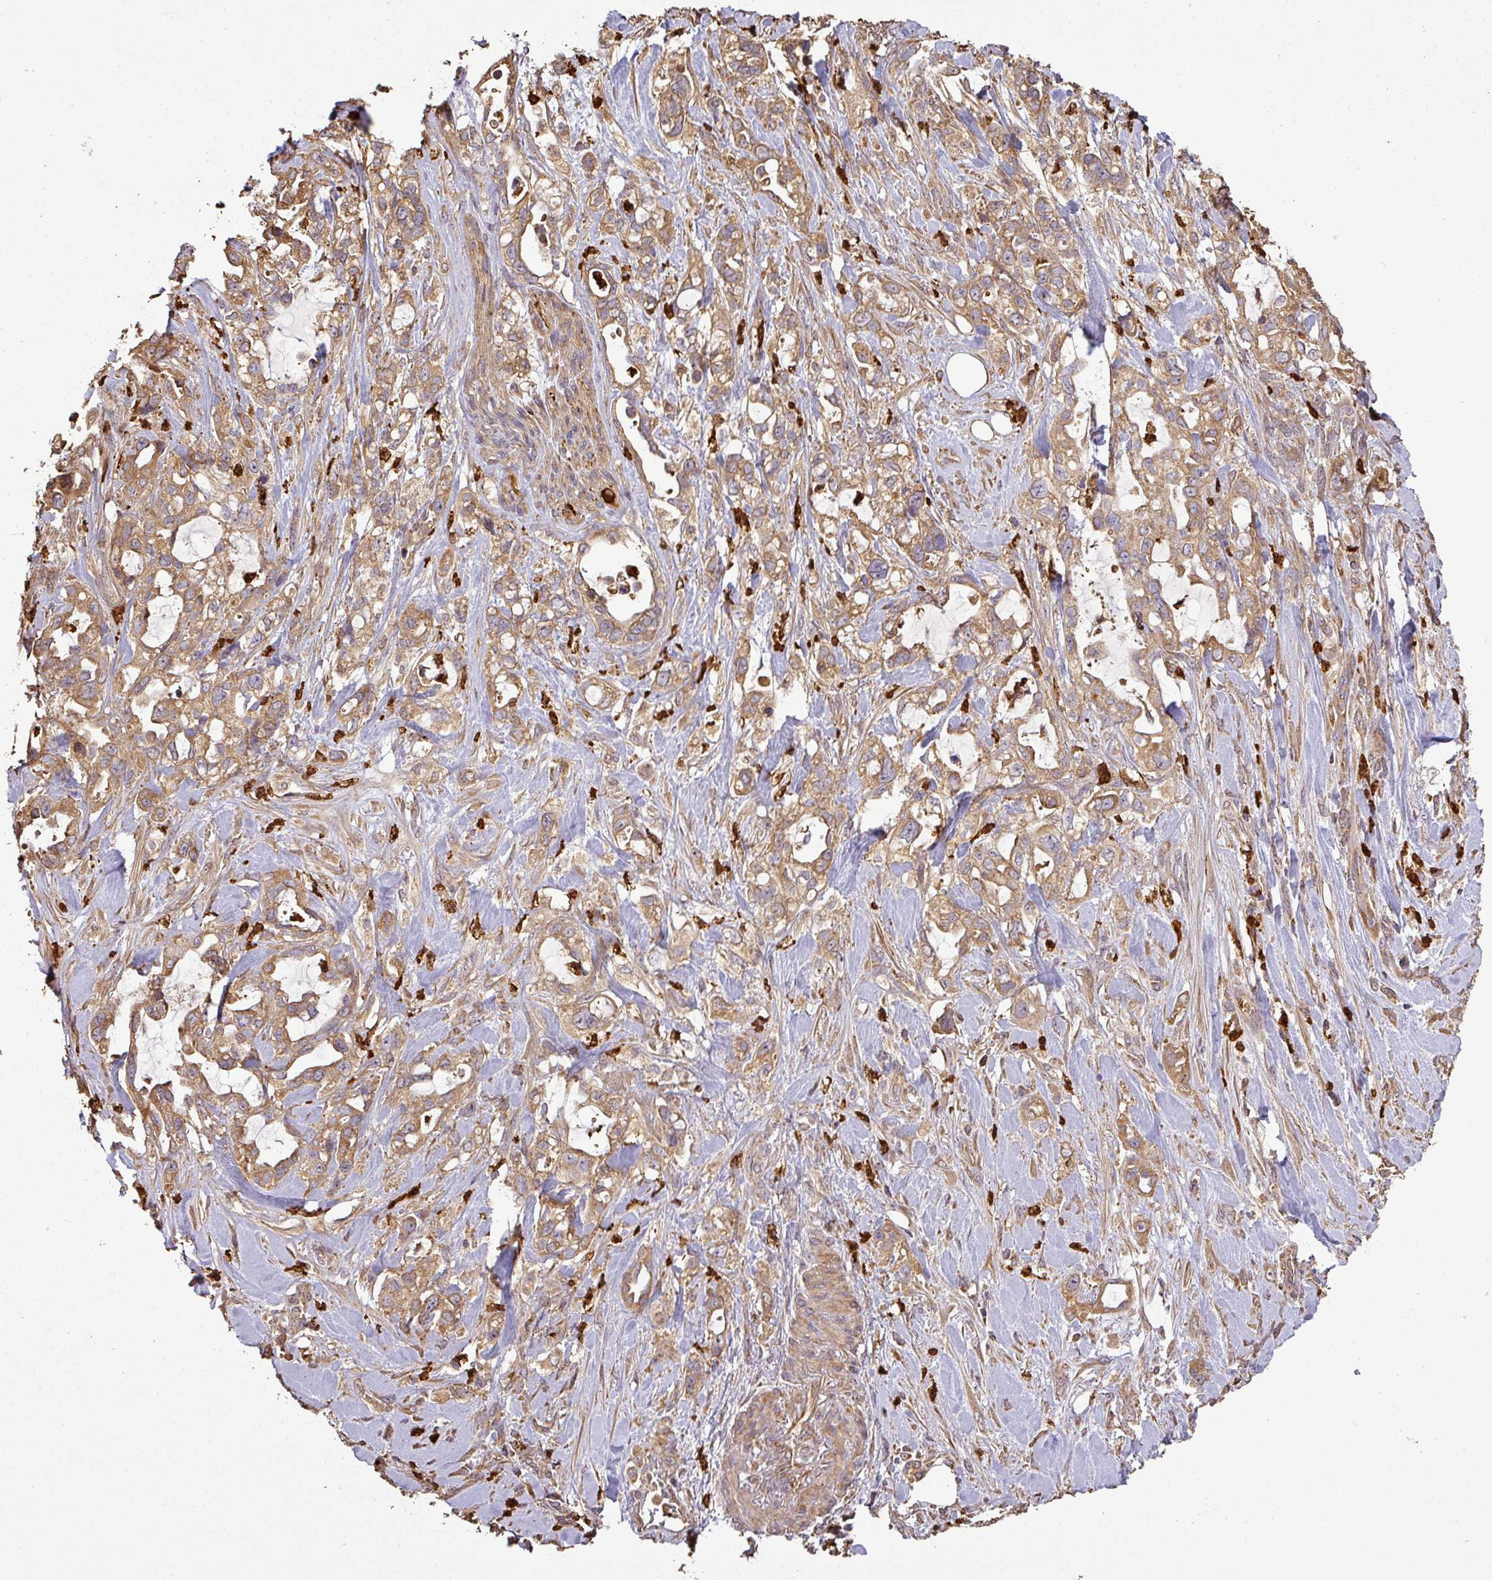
{"staining": {"intensity": "moderate", "quantity": ">75%", "location": "cytoplasmic/membranous"}, "tissue": "pancreatic cancer", "cell_type": "Tumor cells", "image_type": "cancer", "snomed": [{"axis": "morphology", "description": "Adenocarcinoma, NOS"}, {"axis": "topography", "description": "Pancreas"}], "caption": "A brown stain labels moderate cytoplasmic/membranous expression of a protein in pancreatic cancer tumor cells. (DAB IHC, brown staining for protein, blue staining for nuclei).", "gene": "PLEKHM1", "patient": {"sex": "female", "age": 61}}